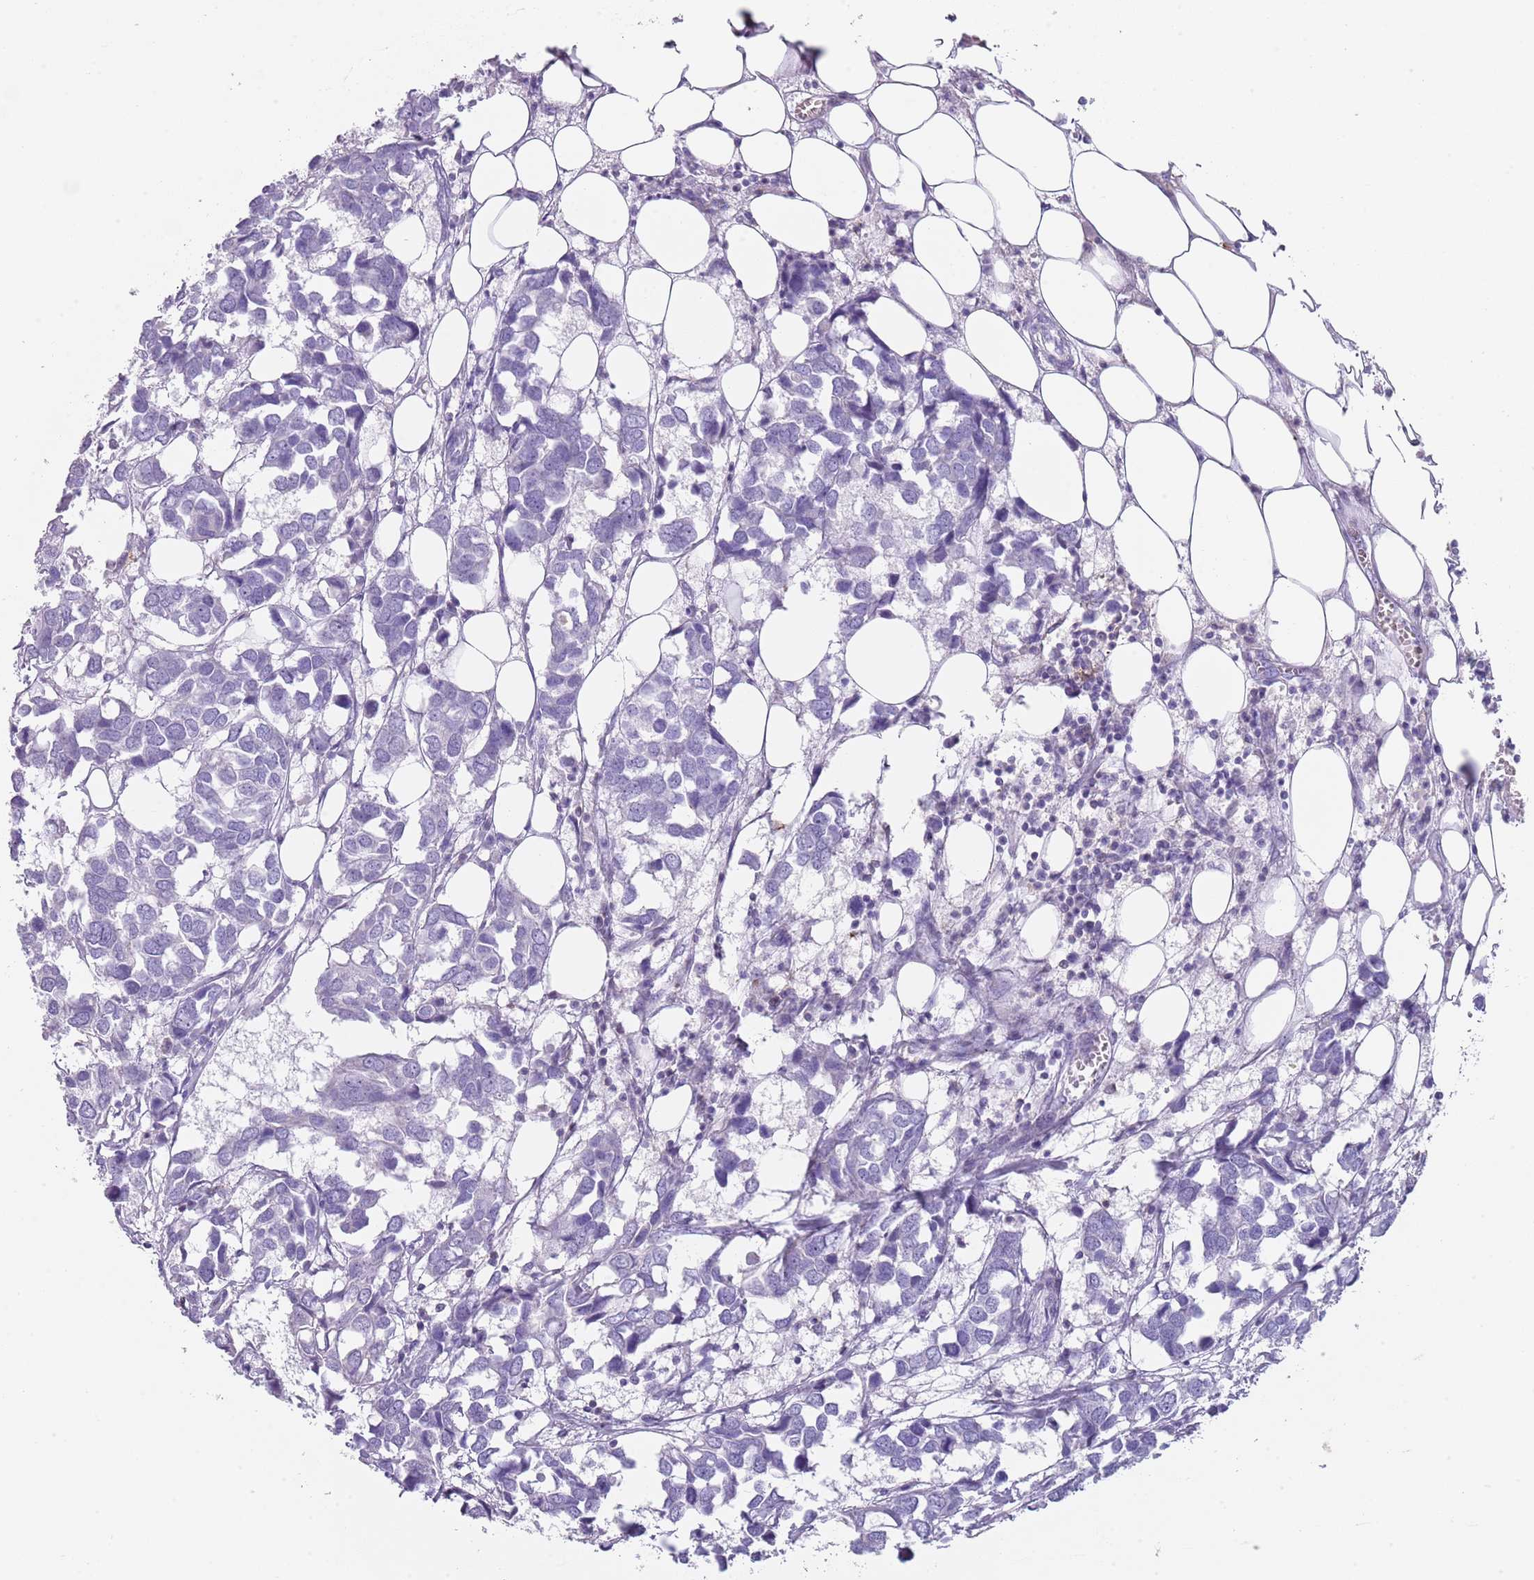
{"staining": {"intensity": "negative", "quantity": "none", "location": "none"}, "tissue": "breast cancer", "cell_type": "Tumor cells", "image_type": "cancer", "snomed": [{"axis": "morphology", "description": "Duct carcinoma"}, {"axis": "topography", "description": "Breast"}], "caption": "Invasive ductal carcinoma (breast) was stained to show a protein in brown. There is no significant staining in tumor cells.", "gene": "NBPF20", "patient": {"sex": "female", "age": 83}}